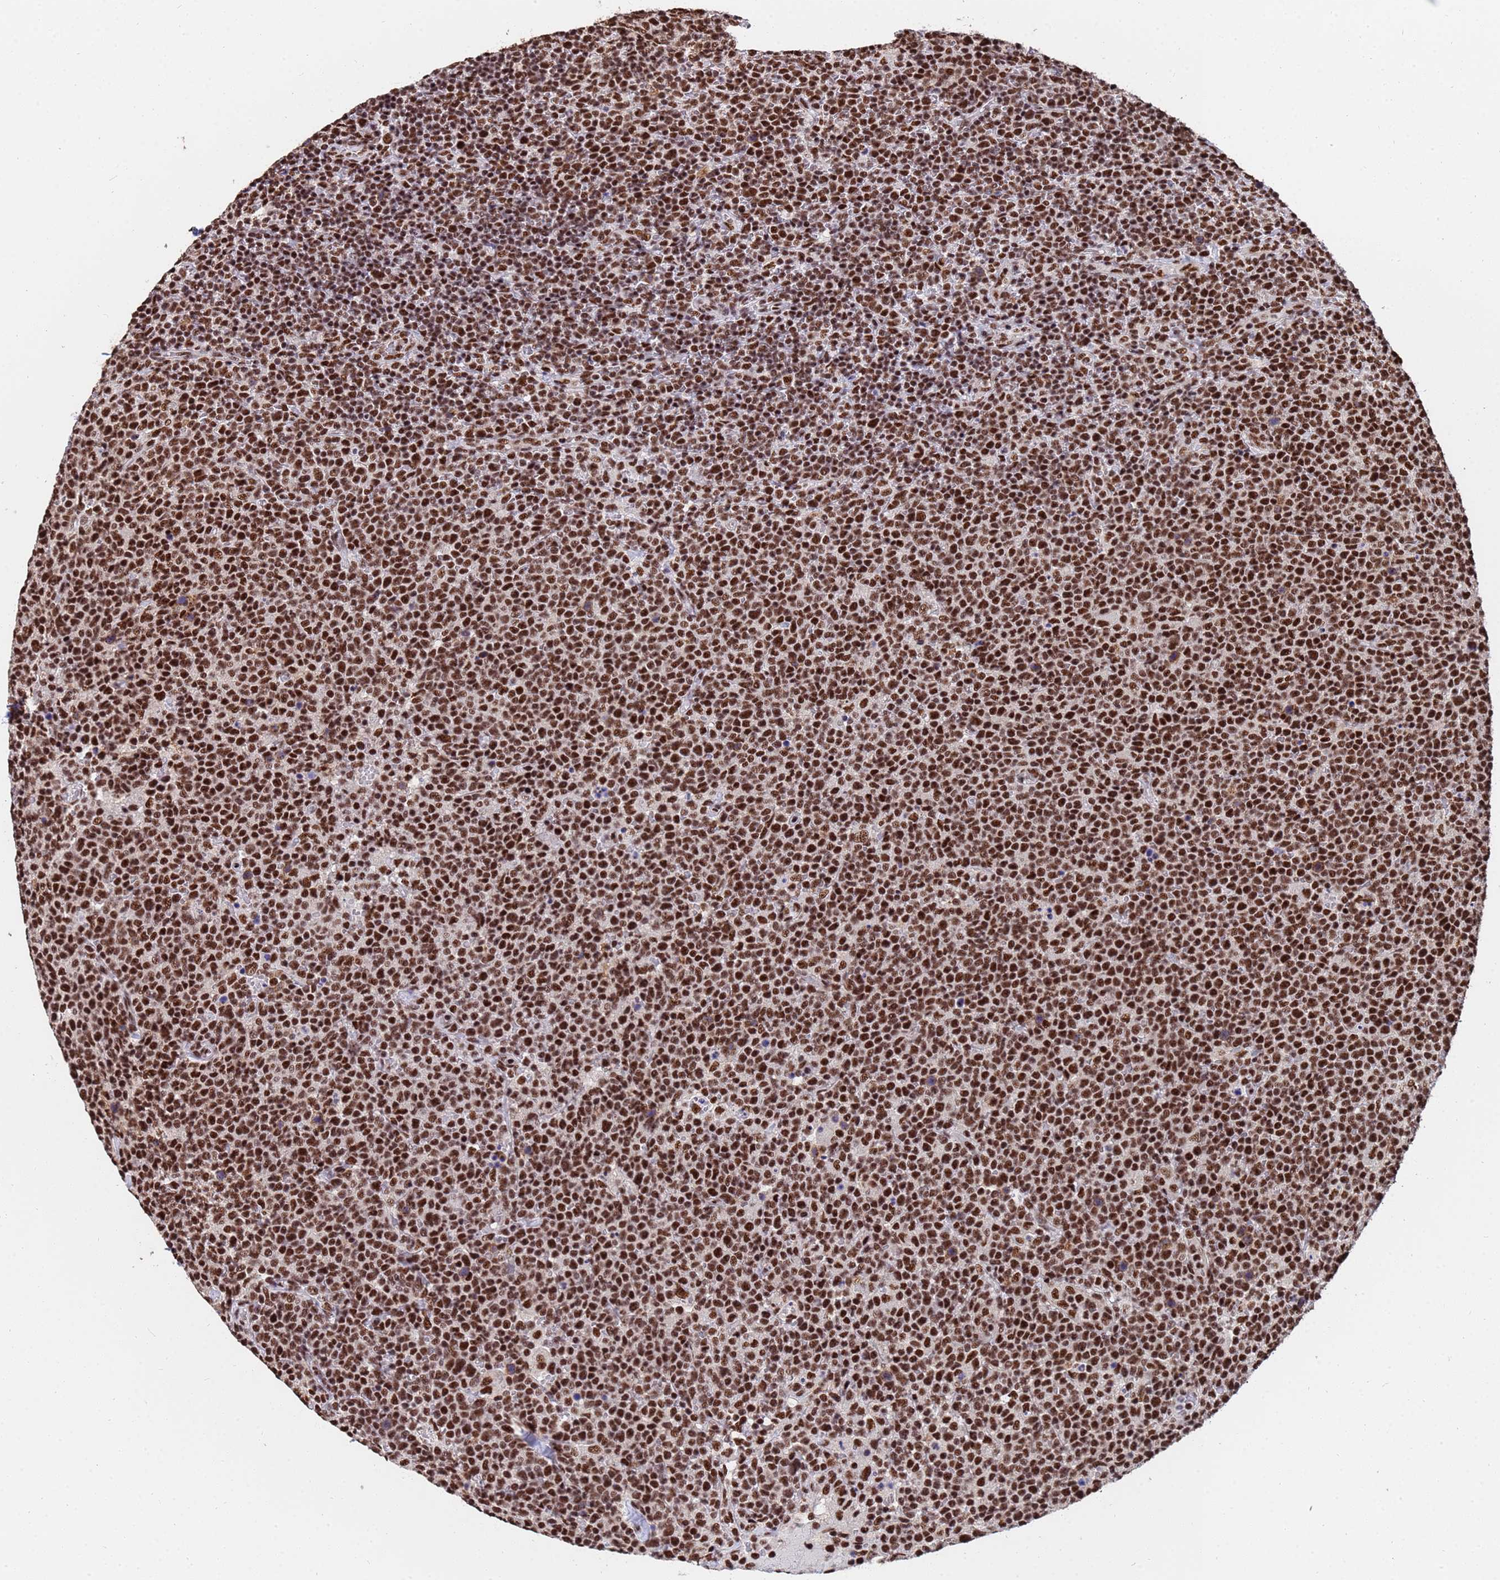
{"staining": {"intensity": "strong", "quantity": ">75%", "location": "nuclear"}, "tissue": "lymphoma", "cell_type": "Tumor cells", "image_type": "cancer", "snomed": [{"axis": "morphology", "description": "Malignant lymphoma, non-Hodgkin's type, High grade"}, {"axis": "topography", "description": "Lymph node"}], "caption": "Lymphoma was stained to show a protein in brown. There is high levels of strong nuclear expression in approximately >75% of tumor cells.", "gene": "SF3B2", "patient": {"sex": "male", "age": 61}}